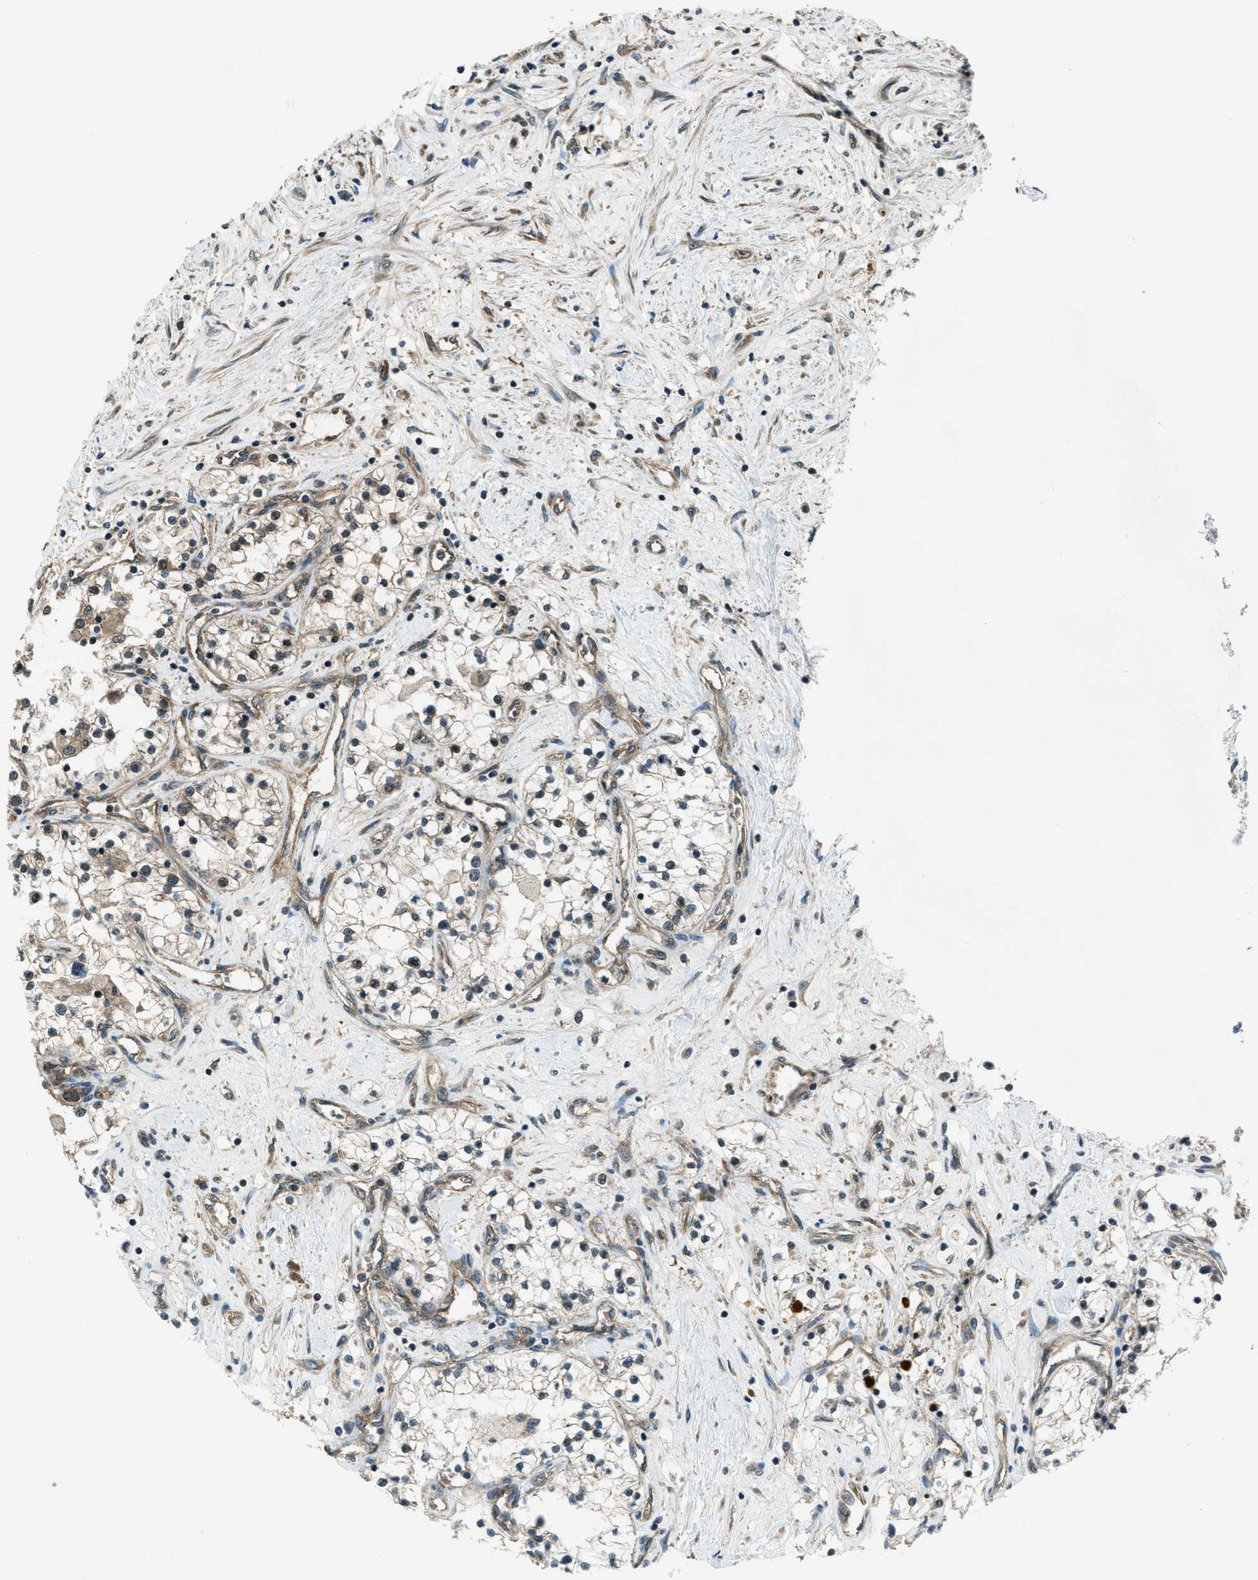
{"staining": {"intensity": "weak", "quantity": "<25%", "location": "cytoplasmic/membranous"}, "tissue": "renal cancer", "cell_type": "Tumor cells", "image_type": "cancer", "snomed": [{"axis": "morphology", "description": "Adenocarcinoma, NOS"}, {"axis": "topography", "description": "Kidney"}], "caption": "A micrograph of renal cancer stained for a protein reveals no brown staining in tumor cells.", "gene": "ASAP2", "patient": {"sex": "male", "age": 68}}